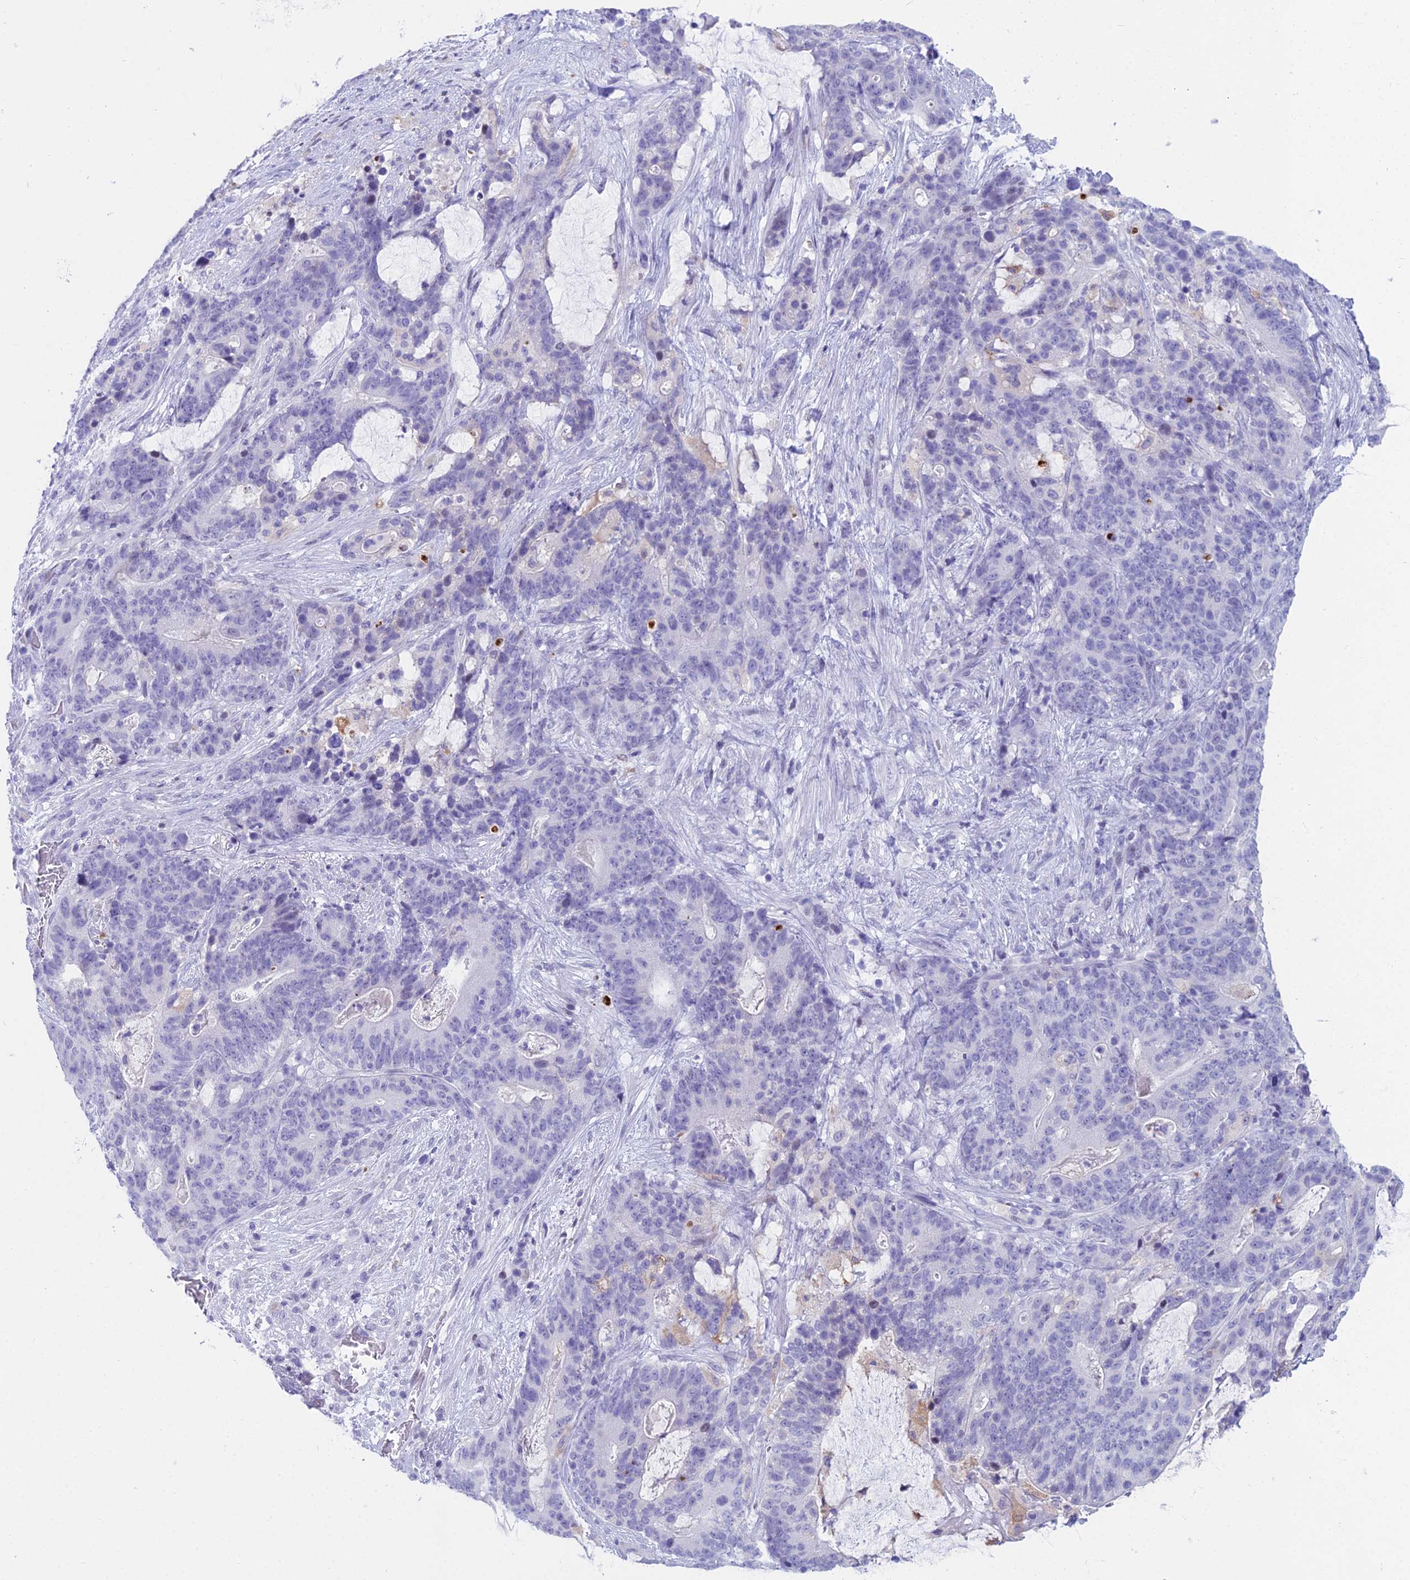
{"staining": {"intensity": "negative", "quantity": "none", "location": "none"}, "tissue": "stomach cancer", "cell_type": "Tumor cells", "image_type": "cancer", "snomed": [{"axis": "morphology", "description": "Normal tissue, NOS"}, {"axis": "morphology", "description": "Adenocarcinoma, NOS"}, {"axis": "topography", "description": "Stomach"}], "caption": "Protein analysis of stomach cancer (adenocarcinoma) exhibits no significant positivity in tumor cells.", "gene": "CC2D2A", "patient": {"sex": "female", "age": 64}}